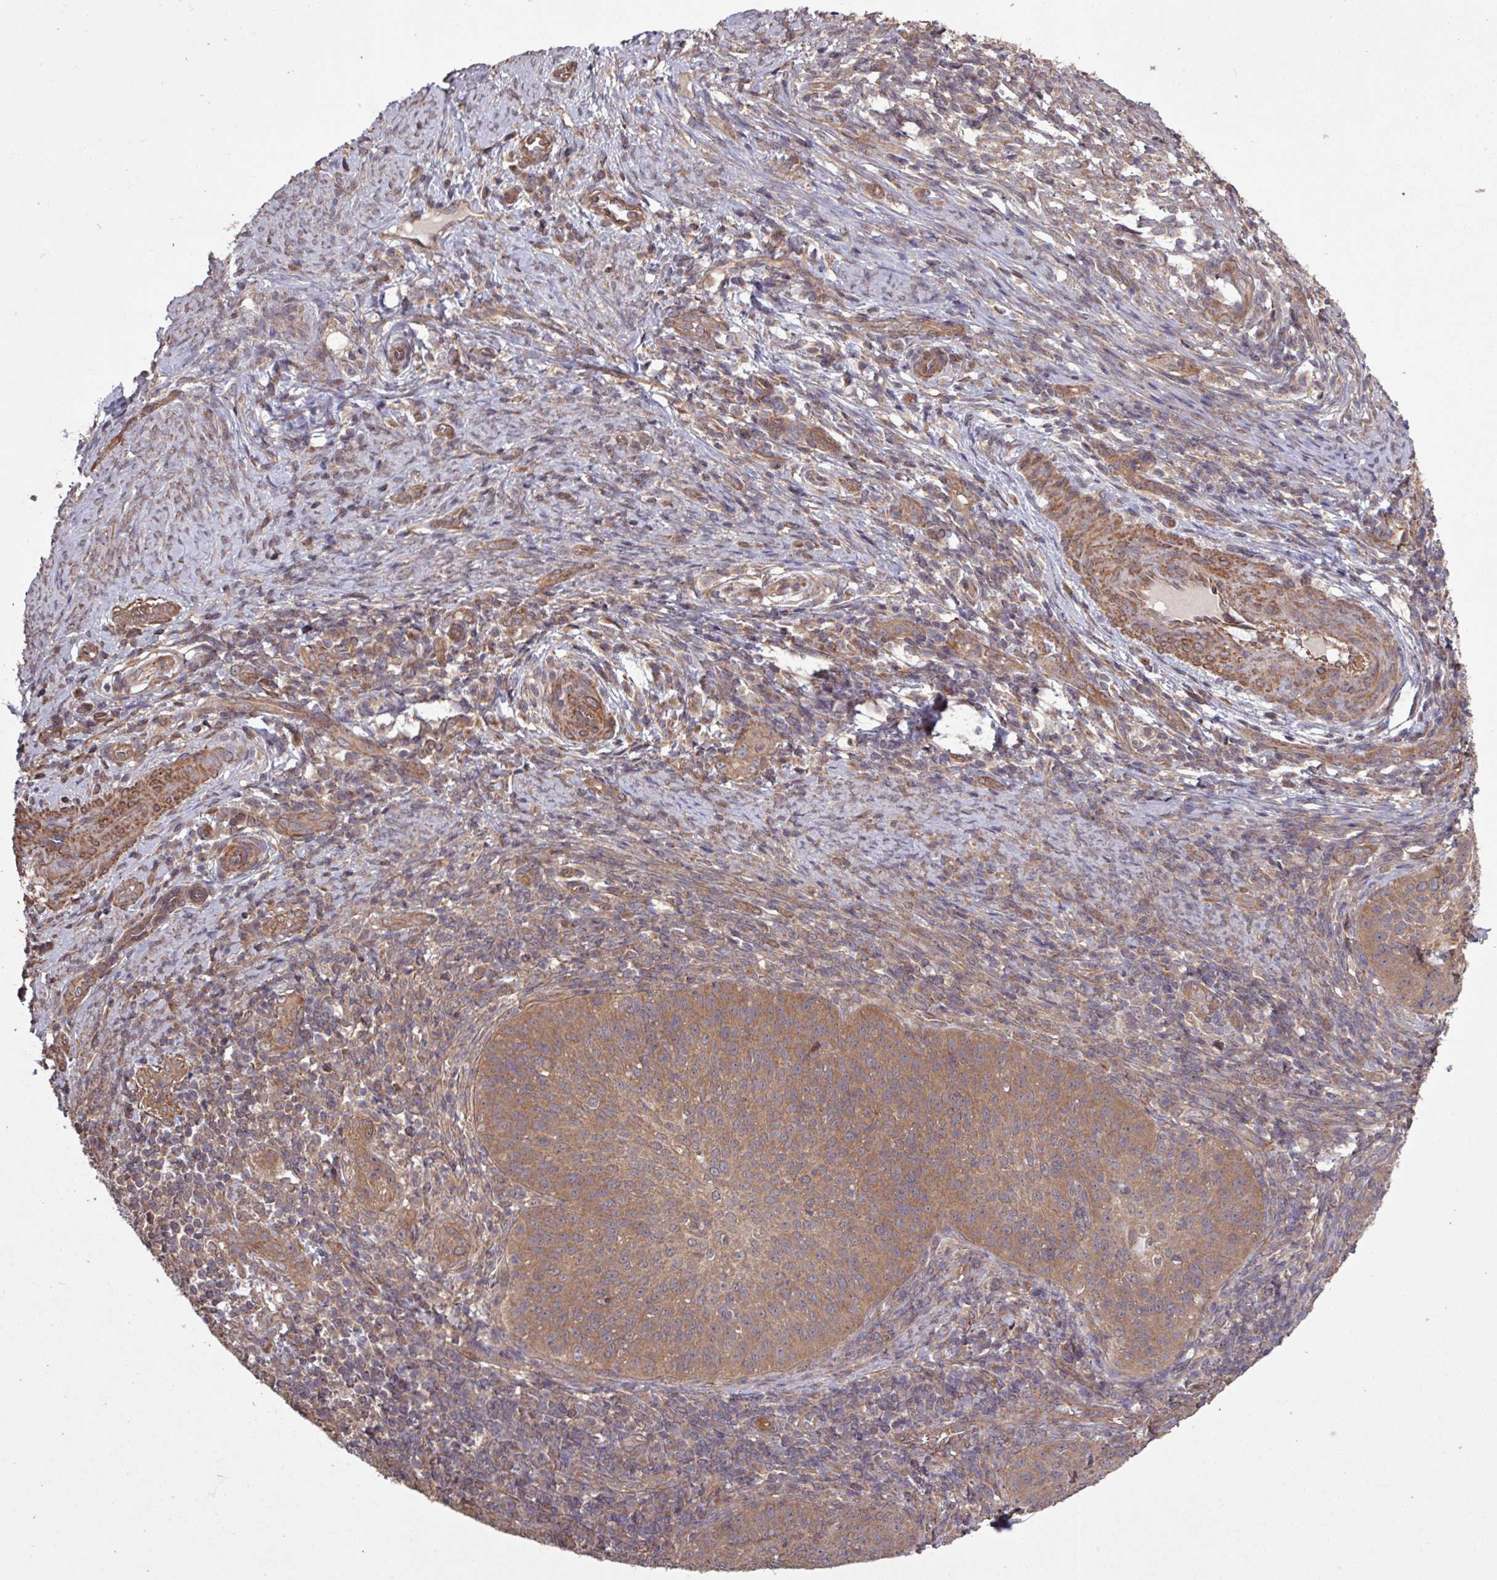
{"staining": {"intensity": "moderate", "quantity": ">75%", "location": "cytoplasmic/membranous"}, "tissue": "cervical cancer", "cell_type": "Tumor cells", "image_type": "cancer", "snomed": [{"axis": "morphology", "description": "Squamous cell carcinoma, NOS"}, {"axis": "topography", "description": "Cervix"}], "caption": "A histopathology image showing moderate cytoplasmic/membranous staining in approximately >75% of tumor cells in squamous cell carcinoma (cervical), as visualized by brown immunohistochemical staining.", "gene": "TRABD2A", "patient": {"sex": "female", "age": 30}}